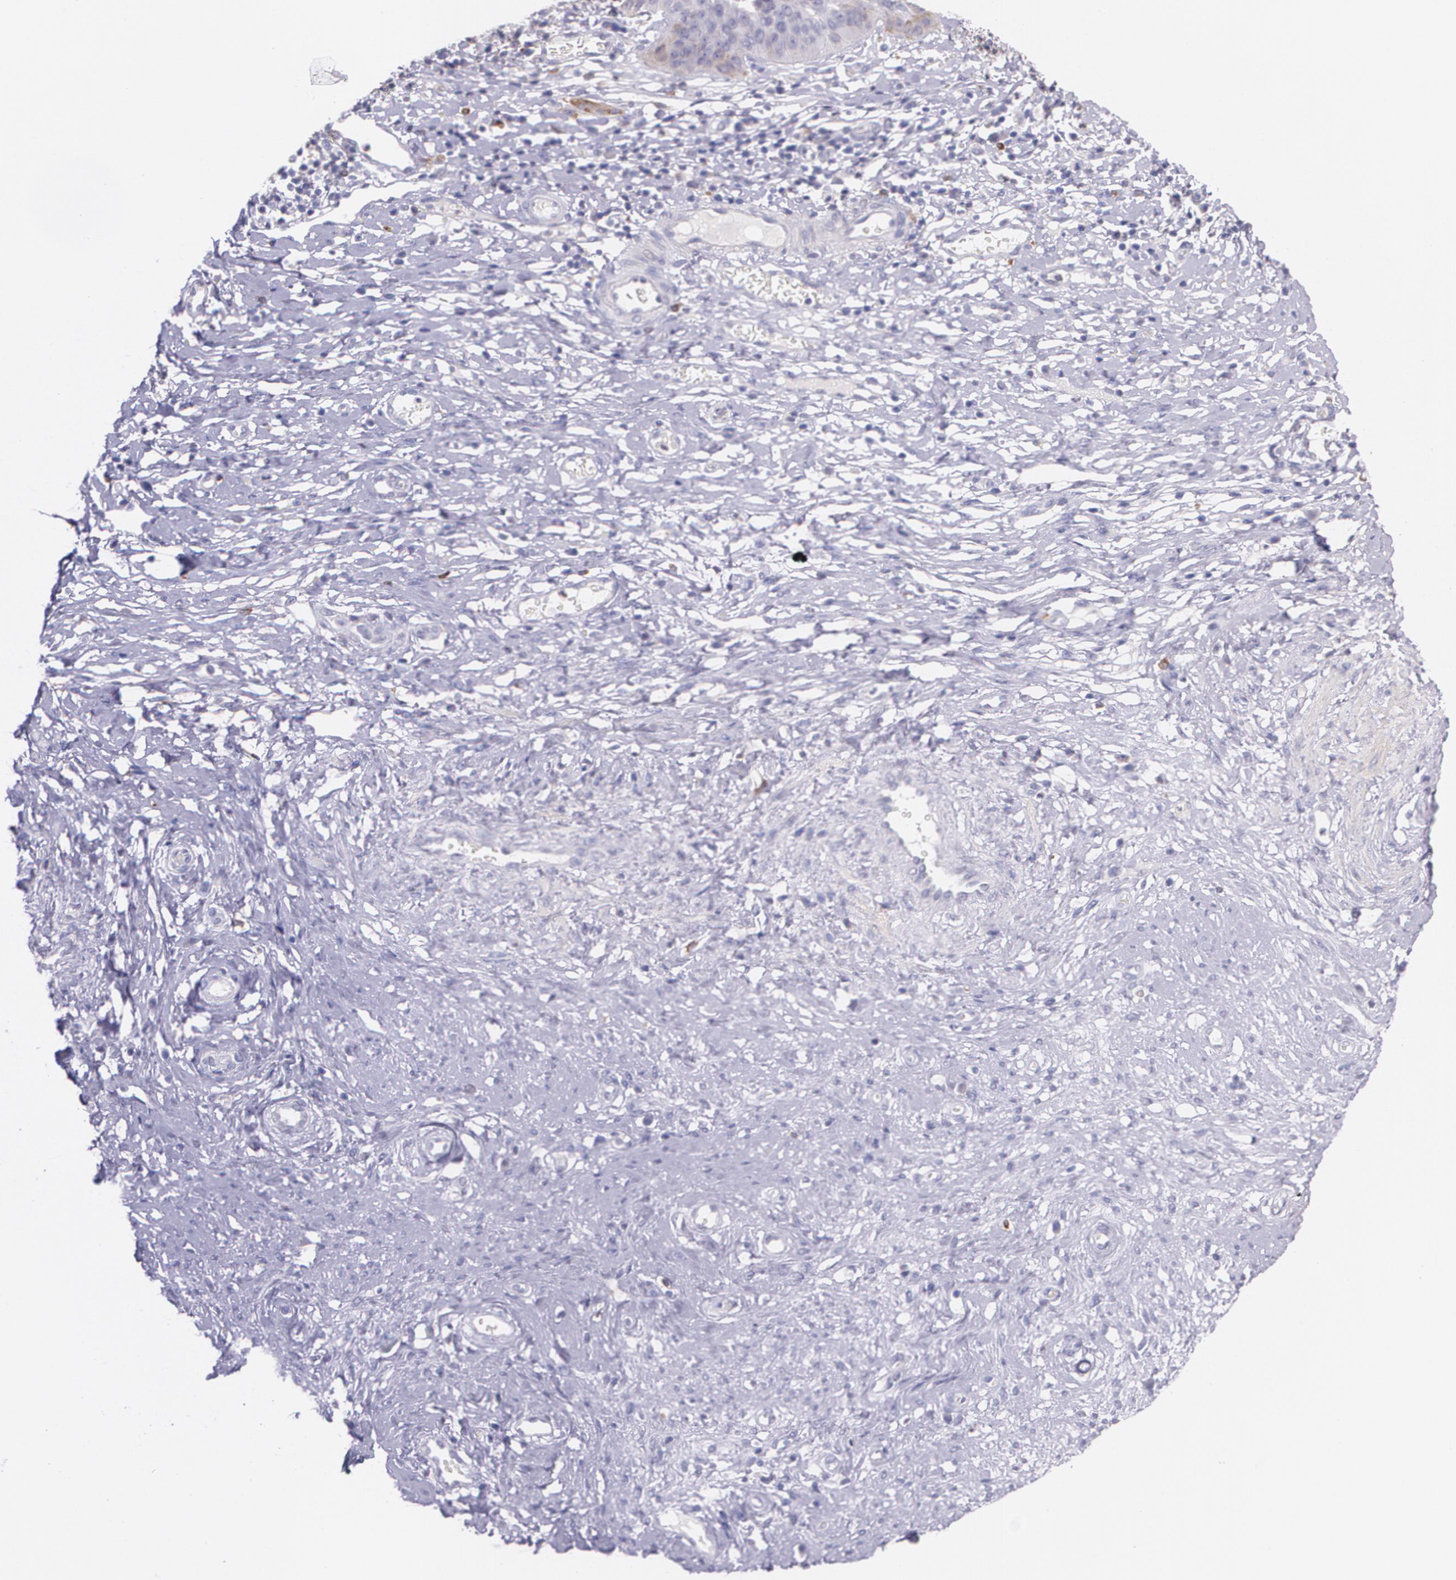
{"staining": {"intensity": "negative", "quantity": "none", "location": "none"}, "tissue": "cervical cancer", "cell_type": "Tumor cells", "image_type": "cancer", "snomed": [{"axis": "morphology", "description": "Normal tissue, NOS"}, {"axis": "morphology", "description": "Squamous cell carcinoma, NOS"}, {"axis": "topography", "description": "Cervix"}], "caption": "Immunohistochemistry image of neoplastic tissue: human cervical cancer (squamous cell carcinoma) stained with DAB (3,3'-diaminobenzidine) demonstrates no significant protein expression in tumor cells.", "gene": "RTN1", "patient": {"sex": "female", "age": 39}}